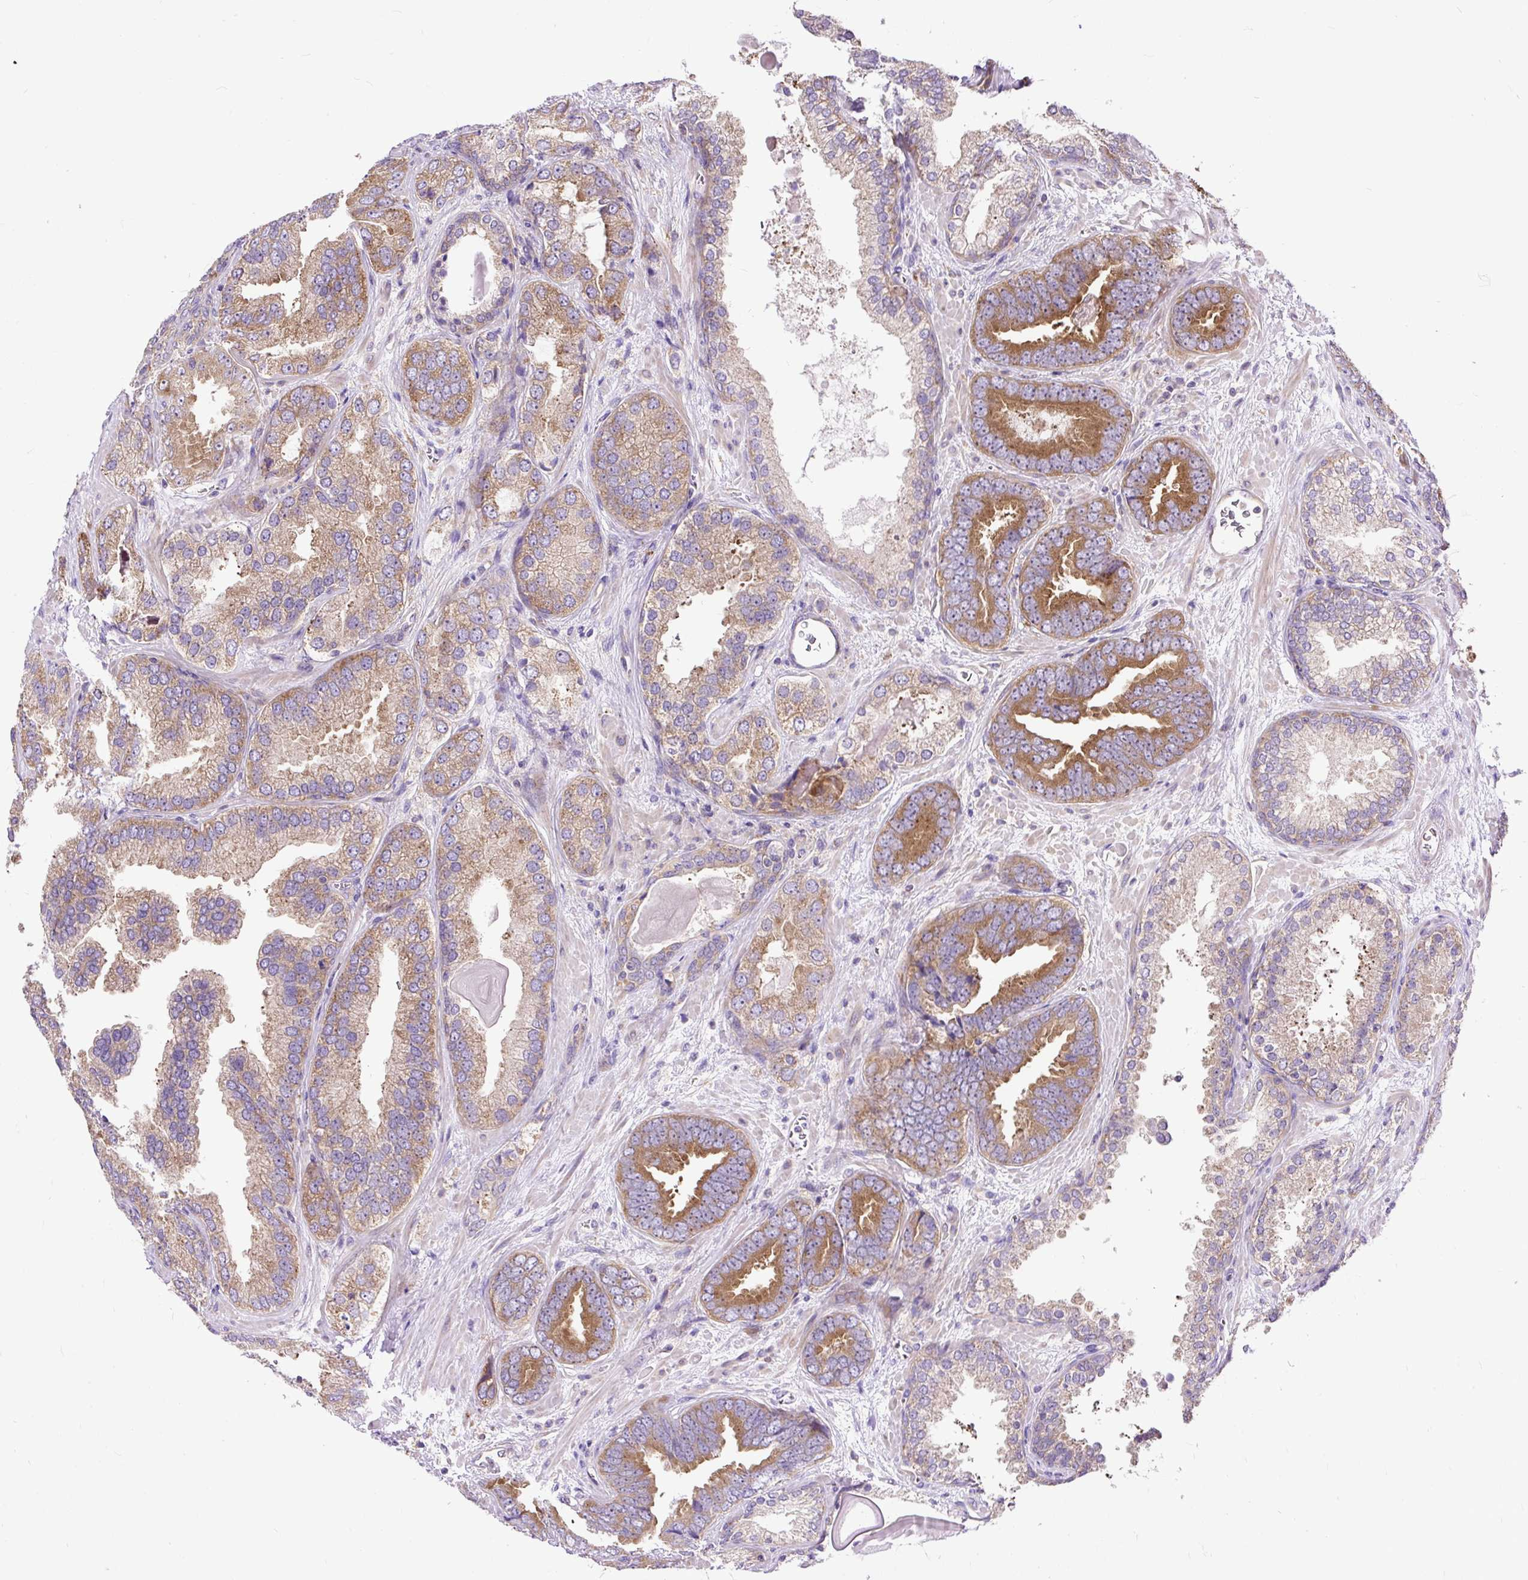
{"staining": {"intensity": "moderate", "quantity": ">75%", "location": "cytoplasmic/membranous"}, "tissue": "prostate cancer", "cell_type": "Tumor cells", "image_type": "cancer", "snomed": [{"axis": "morphology", "description": "Adenocarcinoma, High grade"}, {"axis": "topography", "description": "Prostate"}], "caption": "This micrograph exhibits immunohistochemistry staining of prostate cancer, with medium moderate cytoplasmic/membranous expression in about >75% of tumor cells.", "gene": "RPS5", "patient": {"sex": "male", "age": 63}}